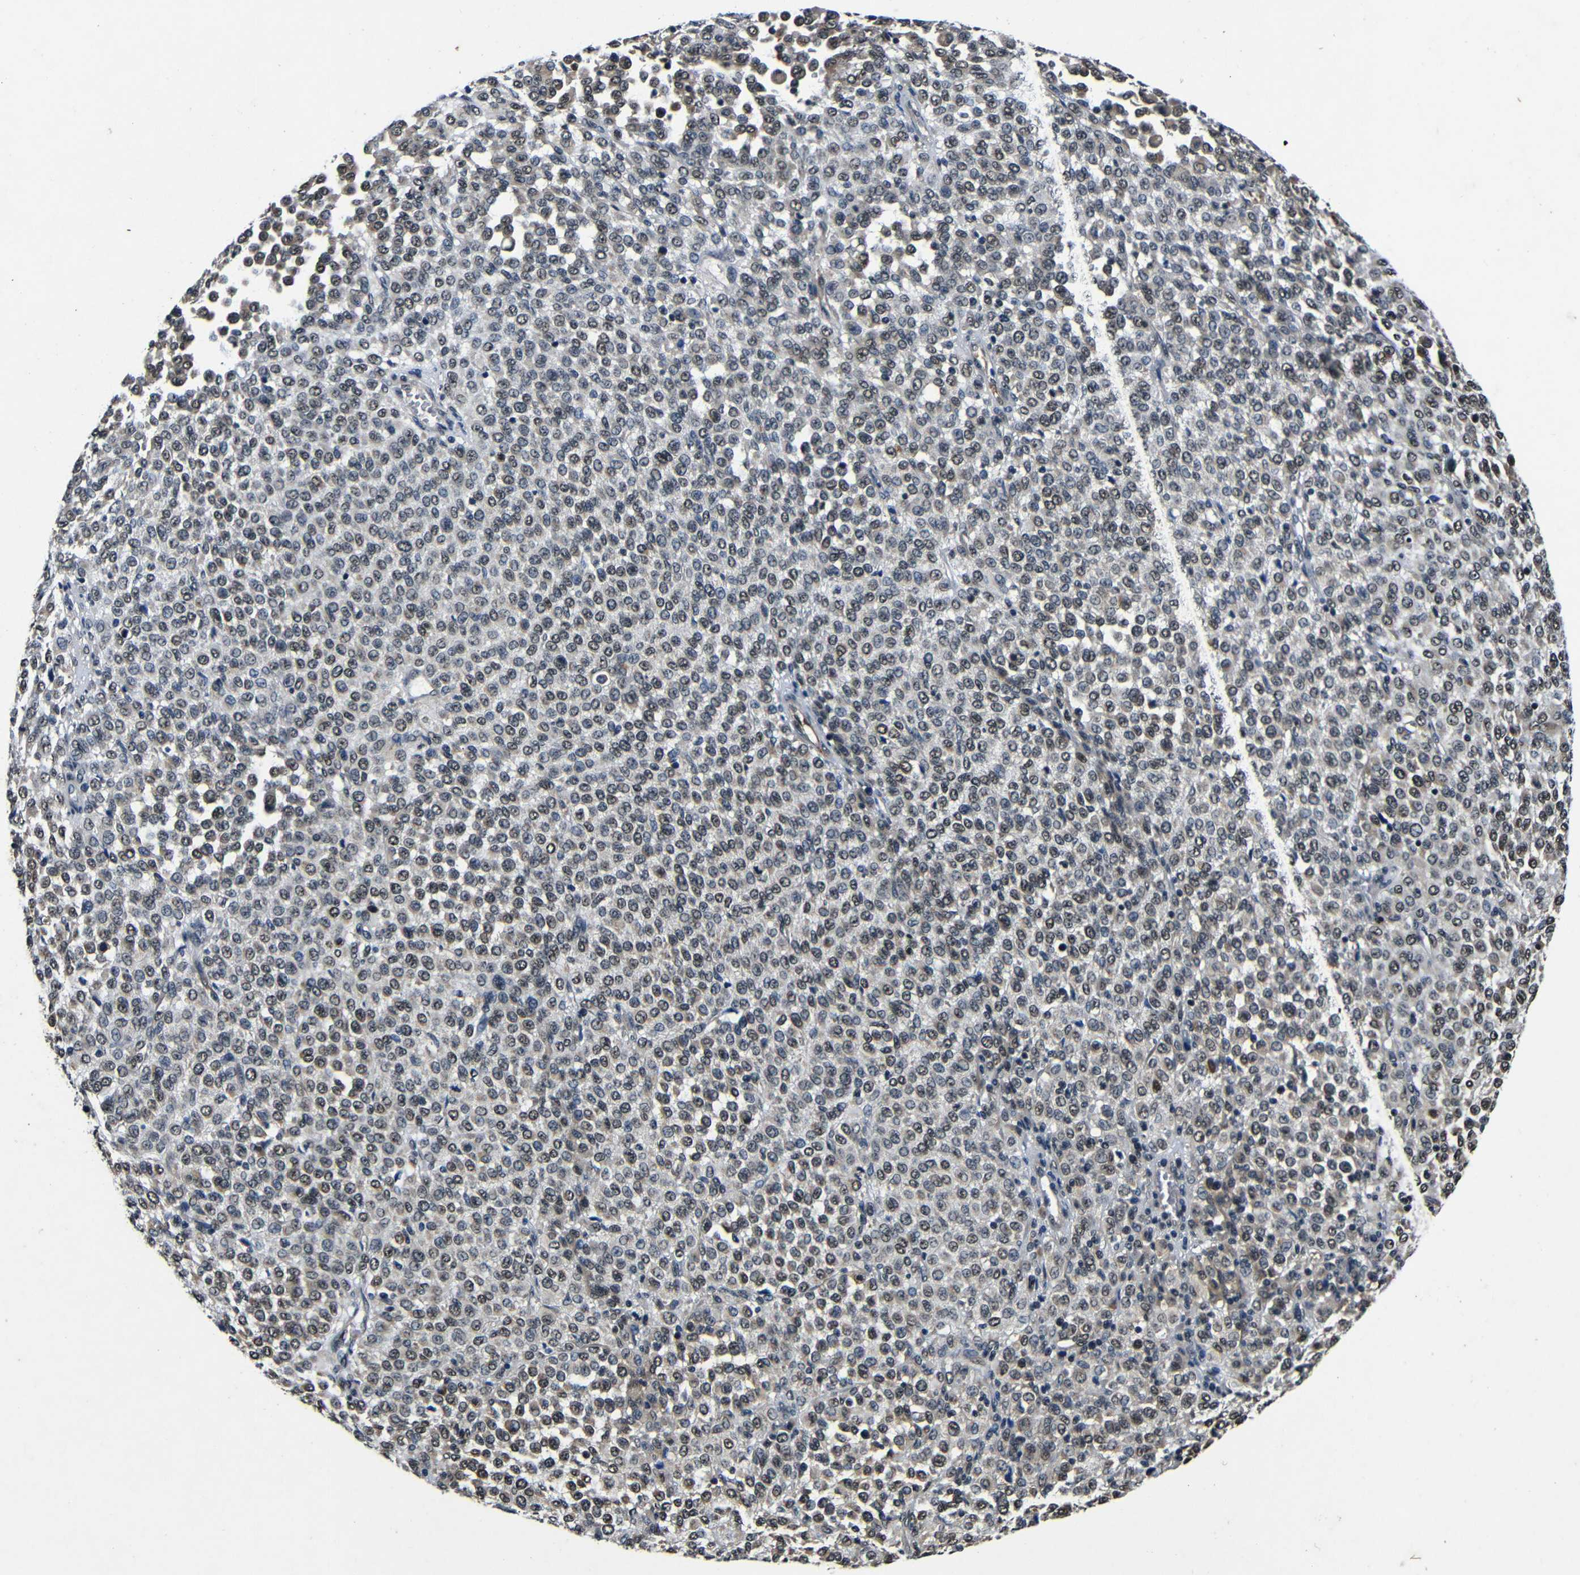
{"staining": {"intensity": "moderate", "quantity": ">75%", "location": "cytoplasmic/membranous,nuclear"}, "tissue": "melanoma", "cell_type": "Tumor cells", "image_type": "cancer", "snomed": [{"axis": "morphology", "description": "Malignant melanoma, Metastatic site"}, {"axis": "topography", "description": "Pancreas"}], "caption": "Malignant melanoma (metastatic site) stained with DAB immunohistochemistry exhibits medium levels of moderate cytoplasmic/membranous and nuclear expression in about >75% of tumor cells. (brown staining indicates protein expression, while blue staining denotes nuclei).", "gene": "FOXD4", "patient": {"sex": "female", "age": 30}}